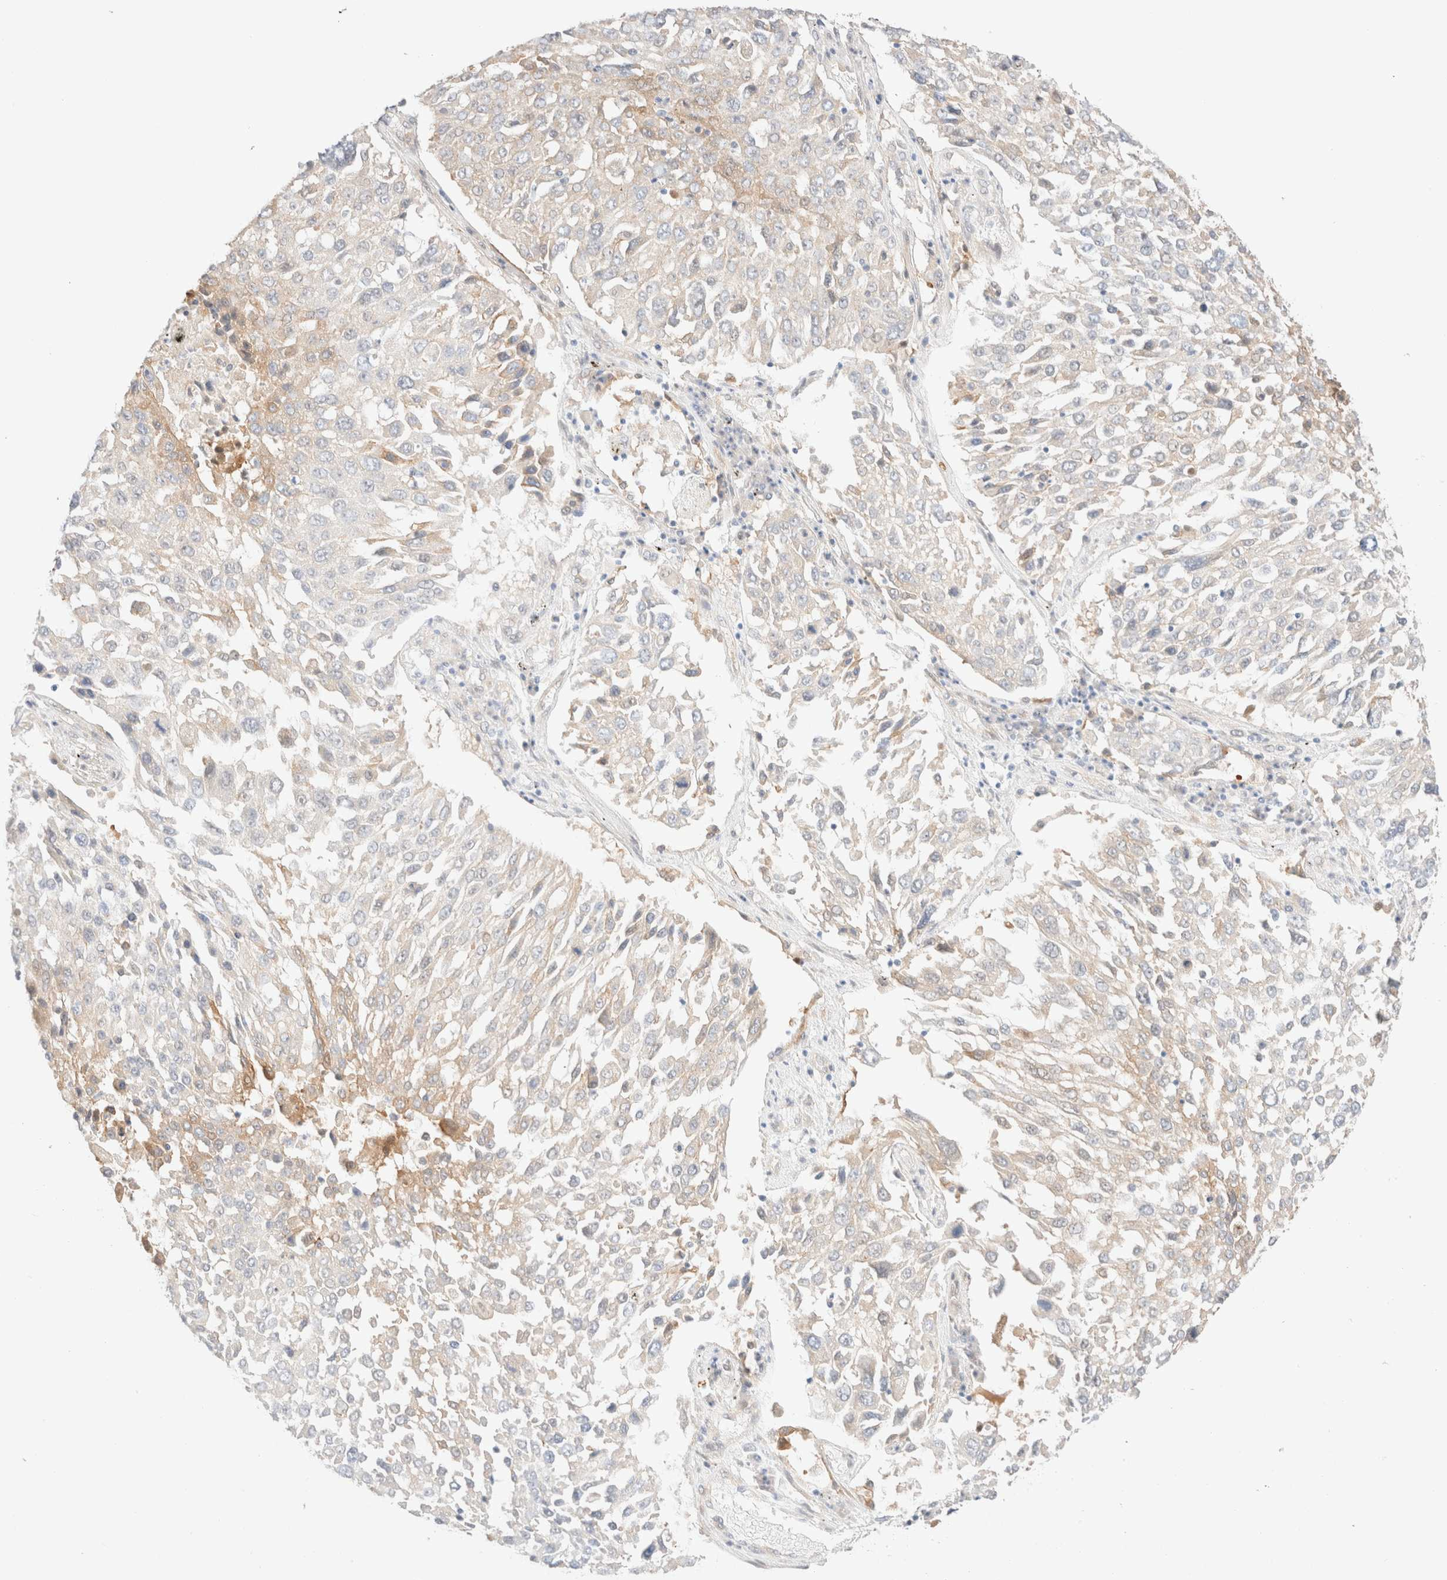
{"staining": {"intensity": "weak", "quantity": "<25%", "location": "cytoplasmic/membranous"}, "tissue": "lung cancer", "cell_type": "Tumor cells", "image_type": "cancer", "snomed": [{"axis": "morphology", "description": "Squamous cell carcinoma, NOS"}, {"axis": "topography", "description": "Lung"}], "caption": "The histopathology image displays no significant staining in tumor cells of squamous cell carcinoma (lung).", "gene": "NIBAN2", "patient": {"sex": "male", "age": 65}}